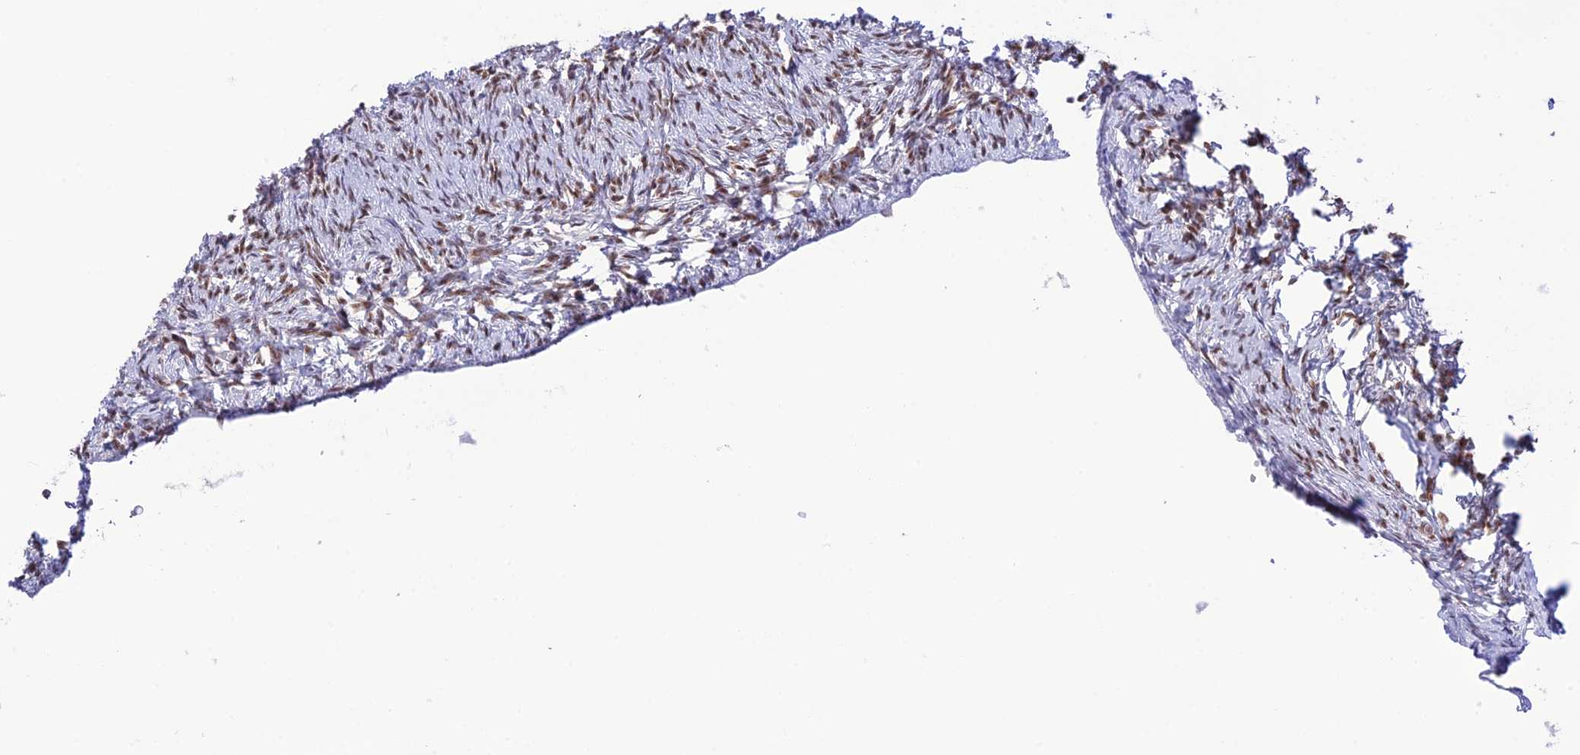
{"staining": {"intensity": "moderate", "quantity": ">75%", "location": "nuclear"}, "tissue": "ovary", "cell_type": "Ovarian stroma cells", "image_type": "normal", "snomed": [{"axis": "morphology", "description": "Normal tissue, NOS"}, {"axis": "topography", "description": "Ovary"}], "caption": "Immunohistochemistry (DAB (3,3'-diaminobenzidine)) staining of normal human ovary shows moderate nuclear protein positivity in about >75% of ovarian stroma cells.", "gene": "THAP11", "patient": {"sex": "female", "age": 51}}